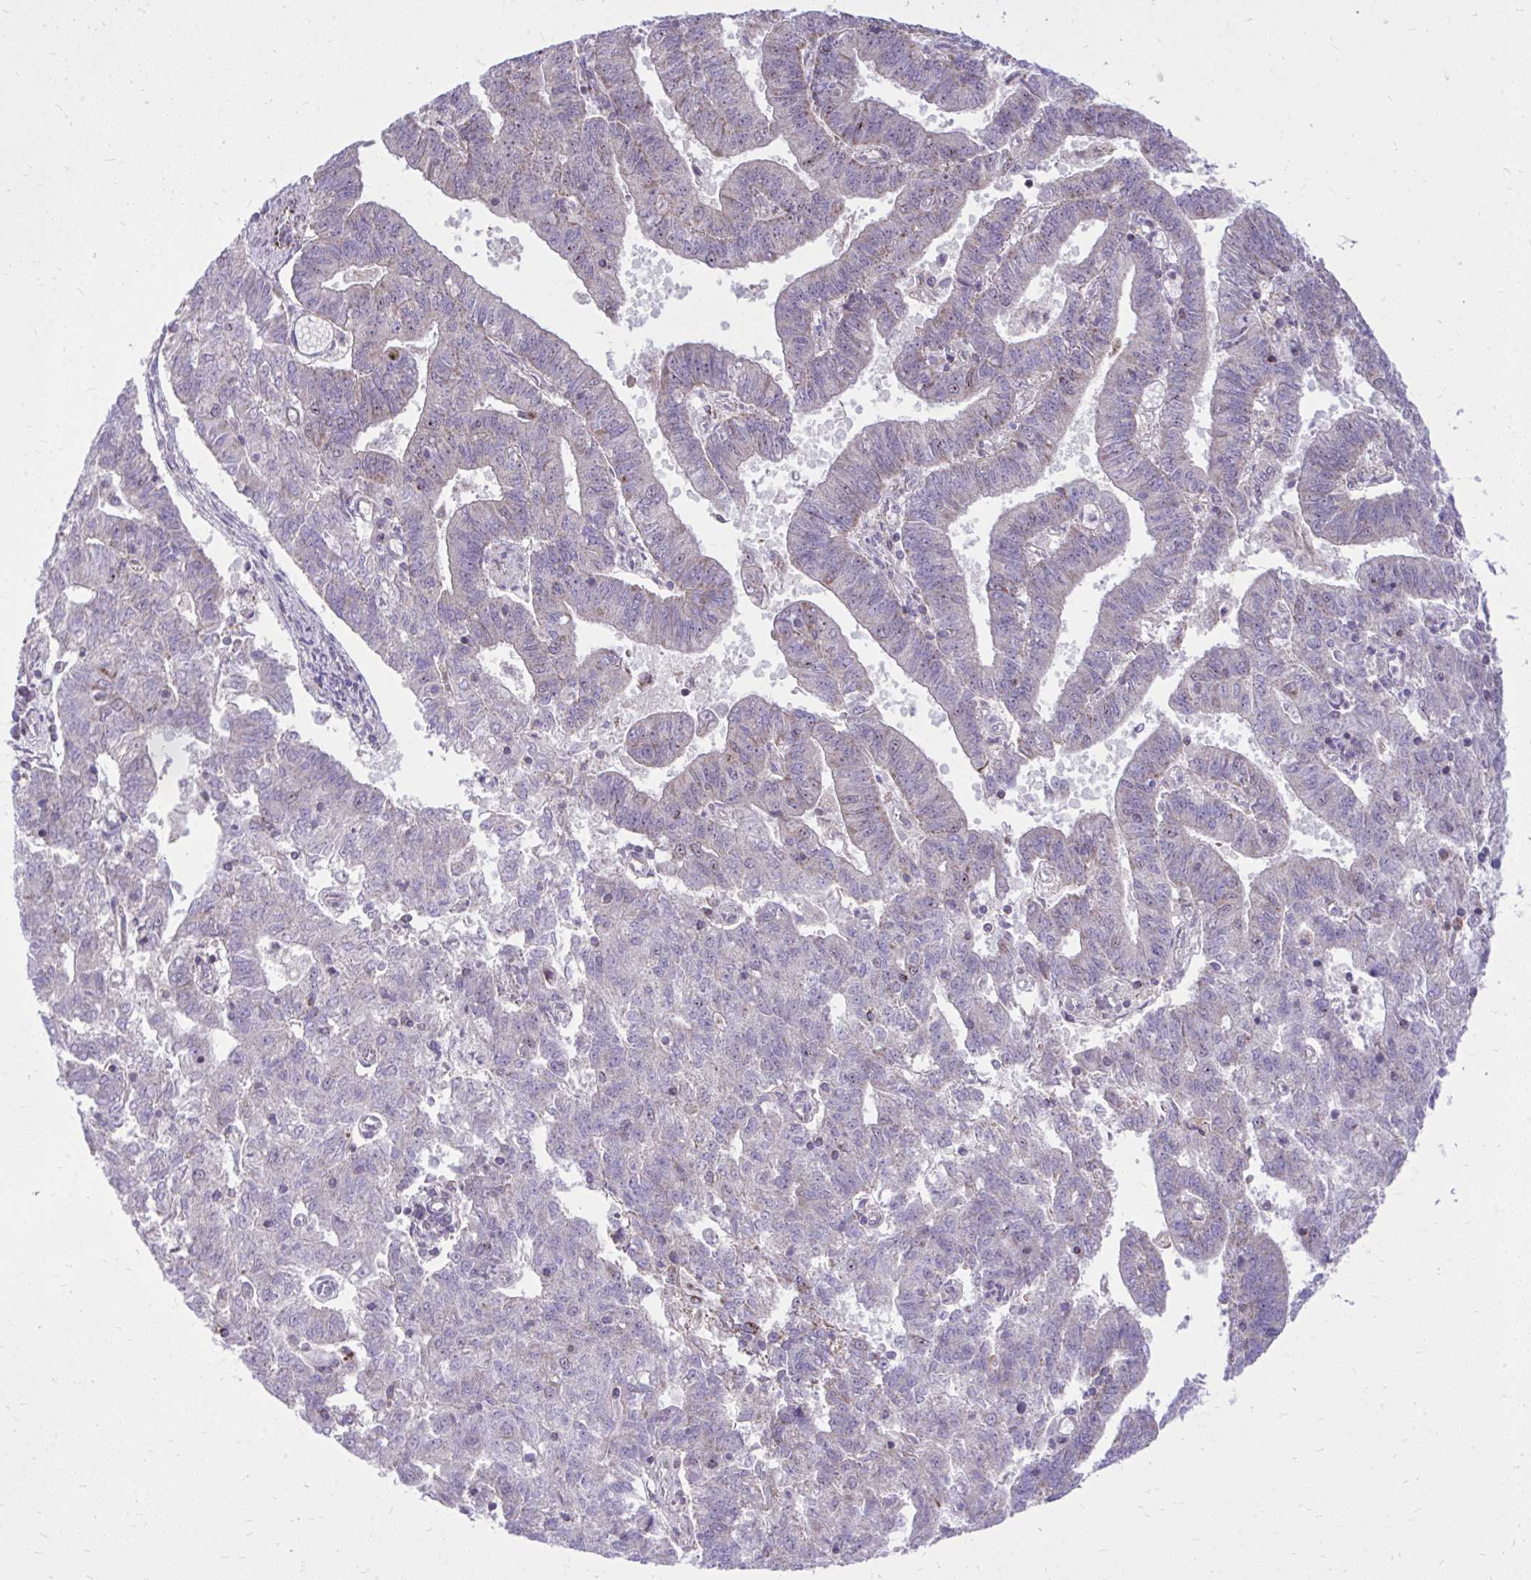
{"staining": {"intensity": "negative", "quantity": "none", "location": "none"}, "tissue": "endometrial cancer", "cell_type": "Tumor cells", "image_type": "cancer", "snomed": [{"axis": "morphology", "description": "Adenocarcinoma, NOS"}, {"axis": "topography", "description": "Endometrium"}], "caption": "There is no significant expression in tumor cells of endometrial cancer (adenocarcinoma).", "gene": "GPRIN3", "patient": {"sex": "female", "age": 82}}